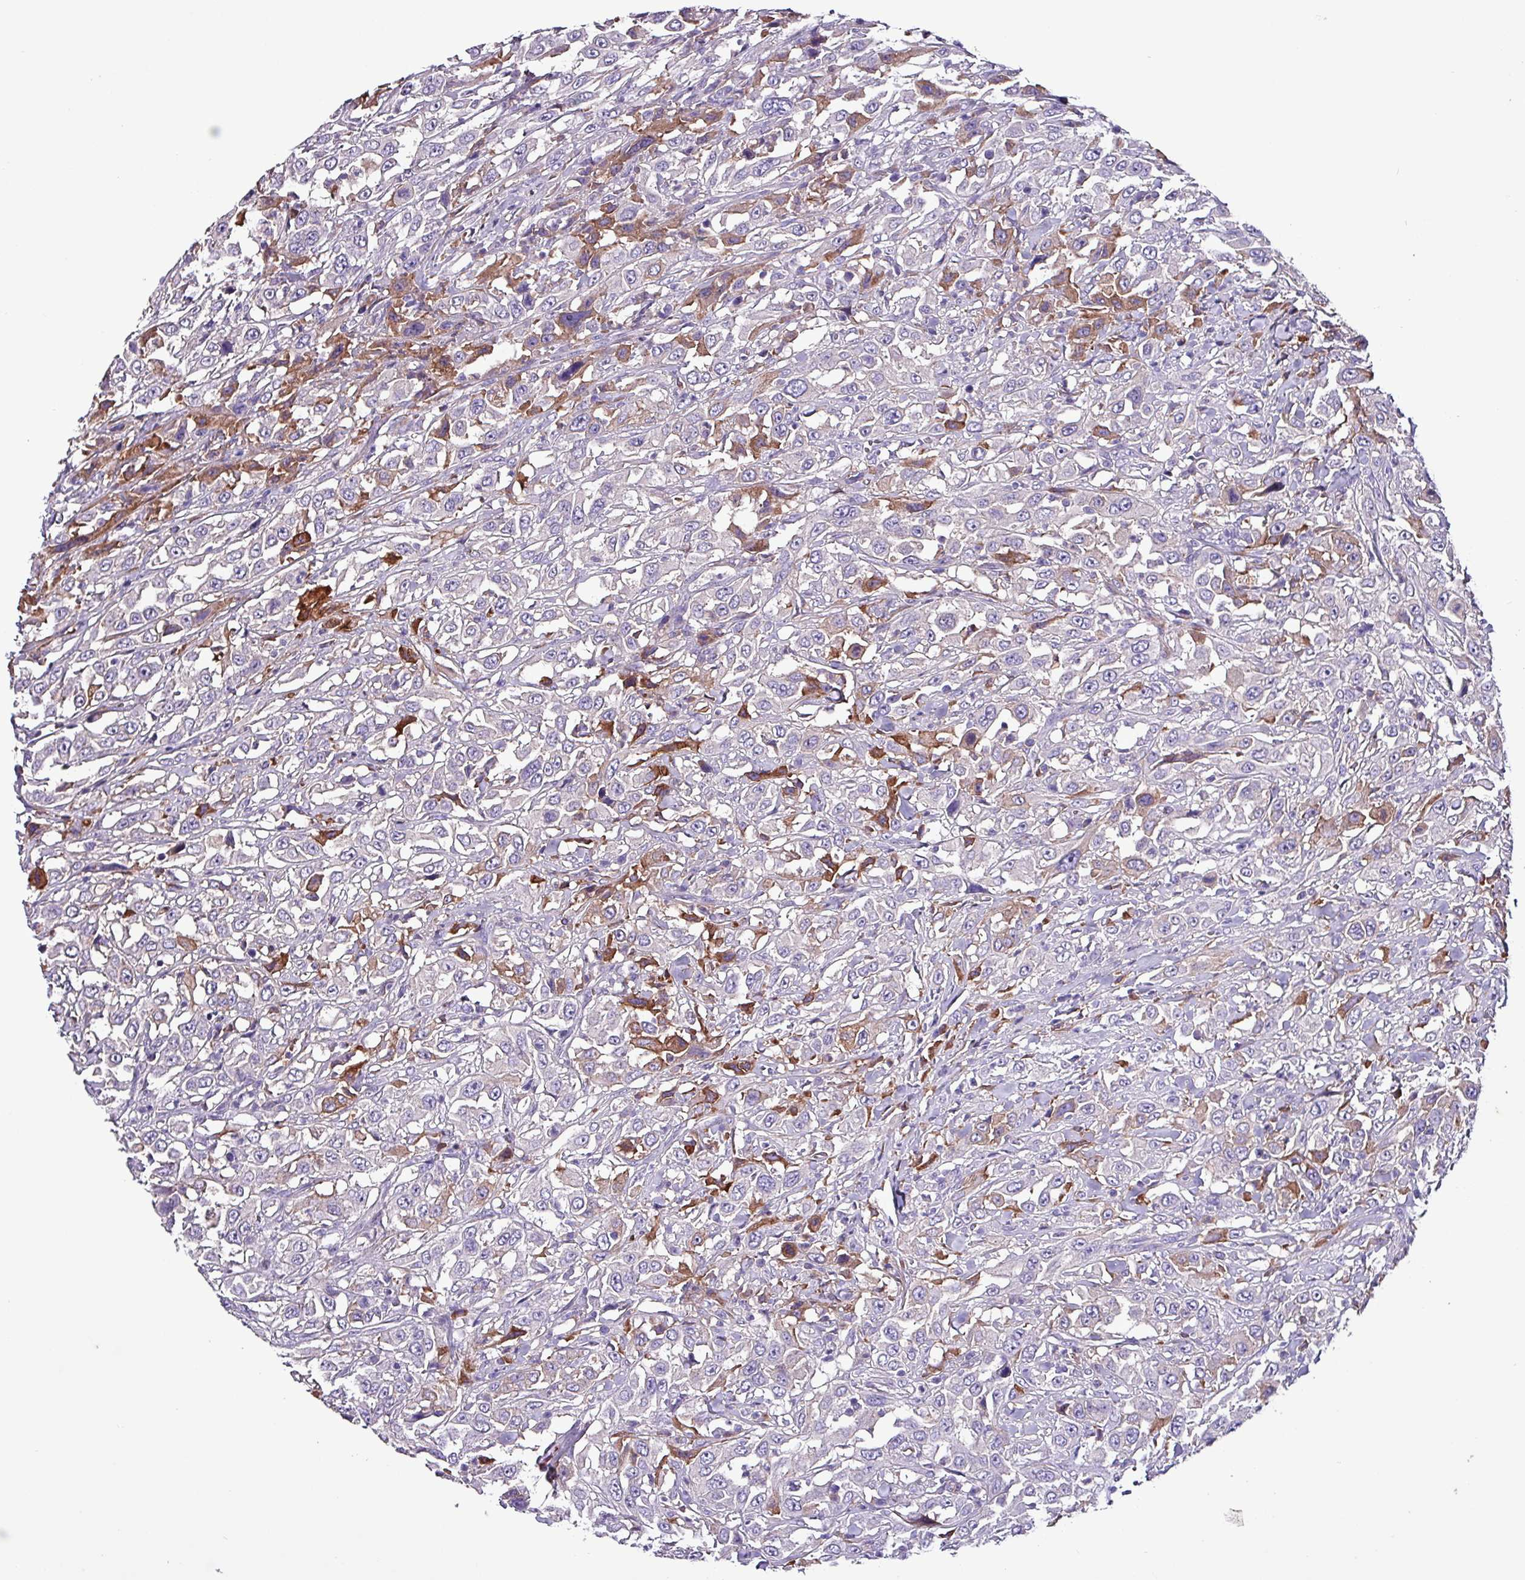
{"staining": {"intensity": "moderate", "quantity": "<25%", "location": "cytoplasmic/membranous"}, "tissue": "urothelial cancer", "cell_type": "Tumor cells", "image_type": "cancer", "snomed": [{"axis": "morphology", "description": "Urothelial carcinoma, High grade"}, {"axis": "topography", "description": "Urinary bladder"}], "caption": "A high-resolution image shows IHC staining of urothelial carcinoma (high-grade), which shows moderate cytoplasmic/membranous positivity in approximately <25% of tumor cells.", "gene": "HP", "patient": {"sex": "male", "age": 61}}